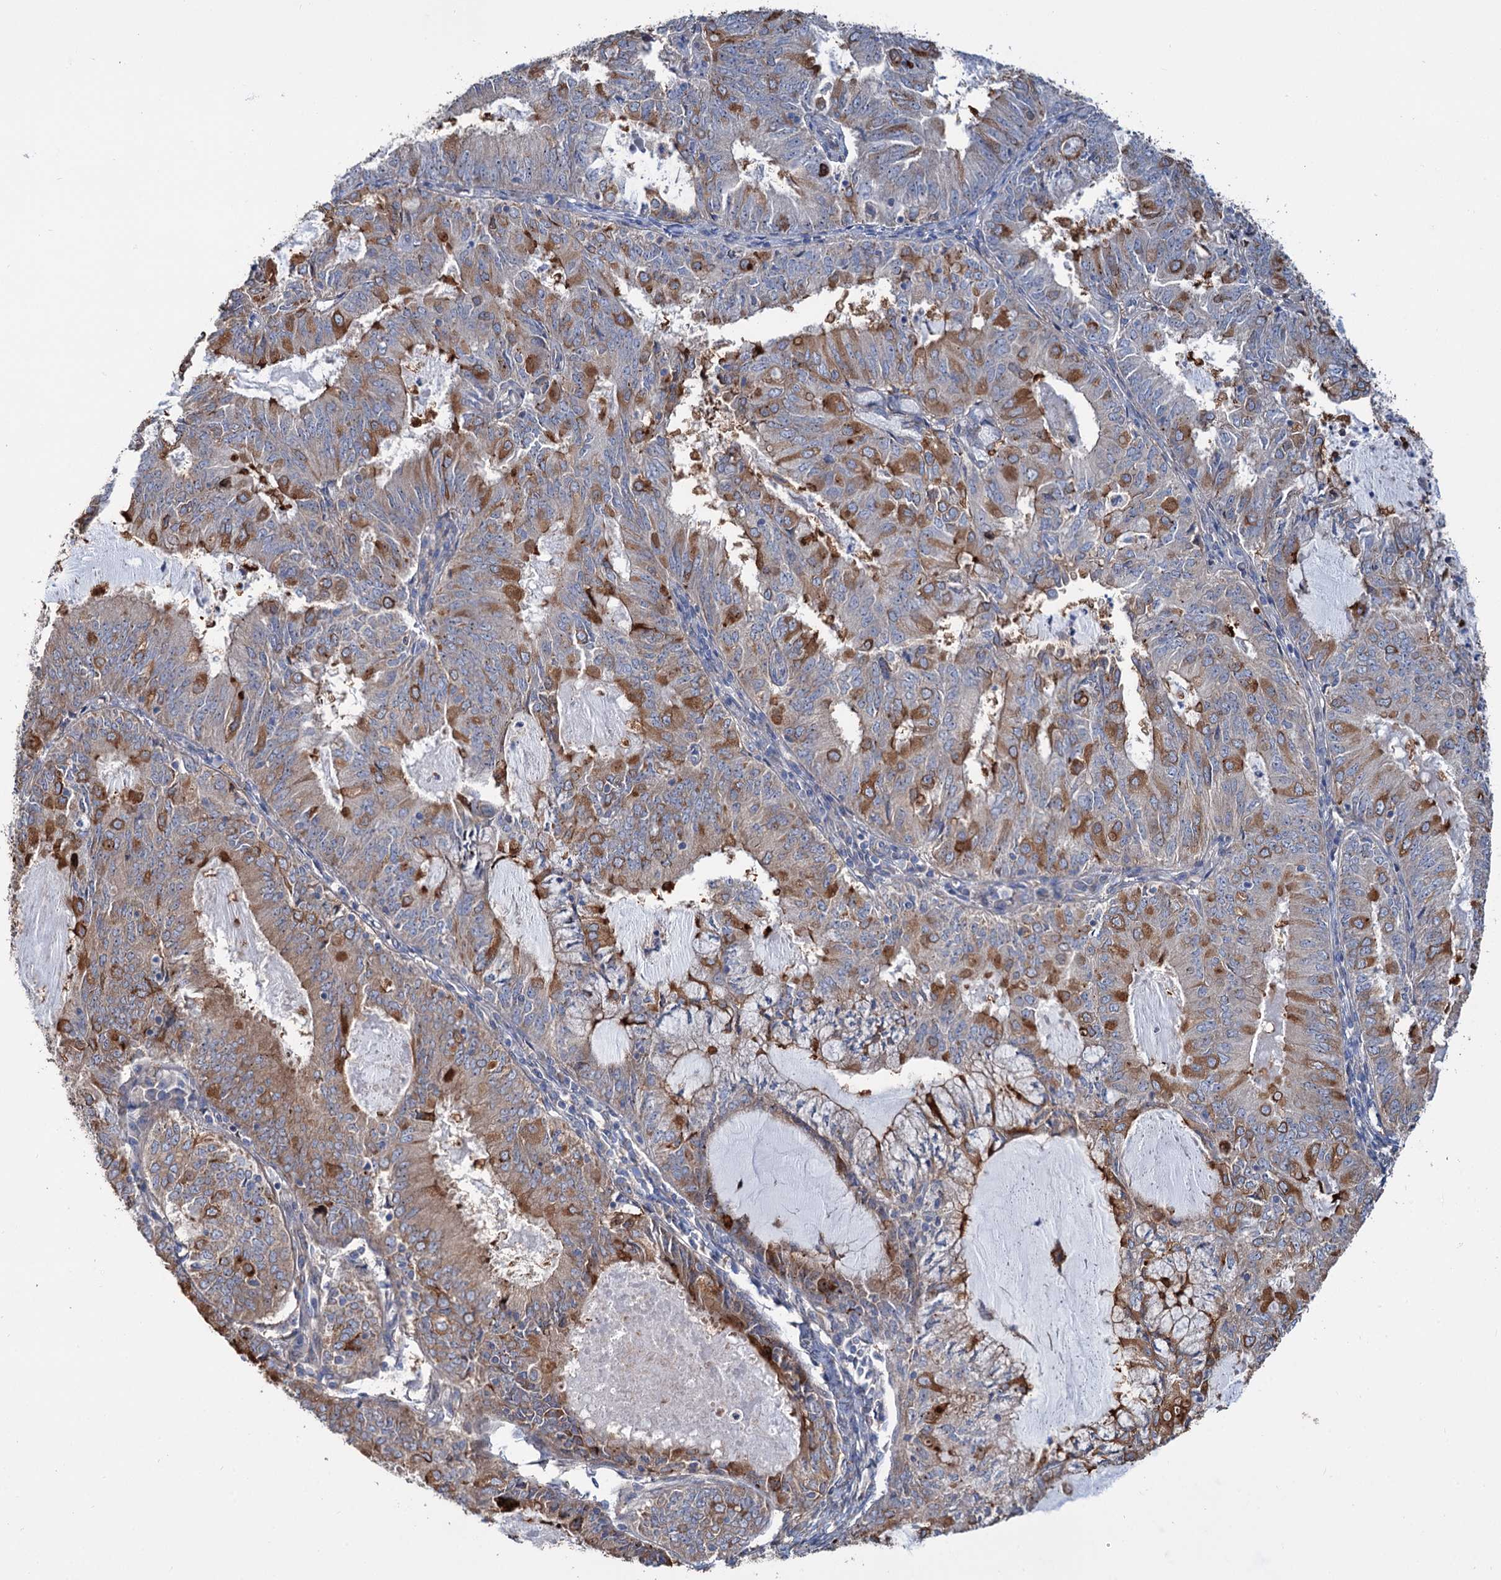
{"staining": {"intensity": "moderate", "quantity": "25%-75%", "location": "cytoplasmic/membranous"}, "tissue": "endometrial cancer", "cell_type": "Tumor cells", "image_type": "cancer", "snomed": [{"axis": "morphology", "description": "Adenocarcinoma, NOS"}, {"axis": "topography", "description": "Endometrium"}], "caption": "Moderate cytoplasmic/membranous staining for a protein is seen in approximately 25%-75% of tumor cells of endometrial cancer (adenocarcinoma) using immunohistochemistry (IHC).", "gene": "PTDSS2", "patient": {"sex": "female", "age": 57}}